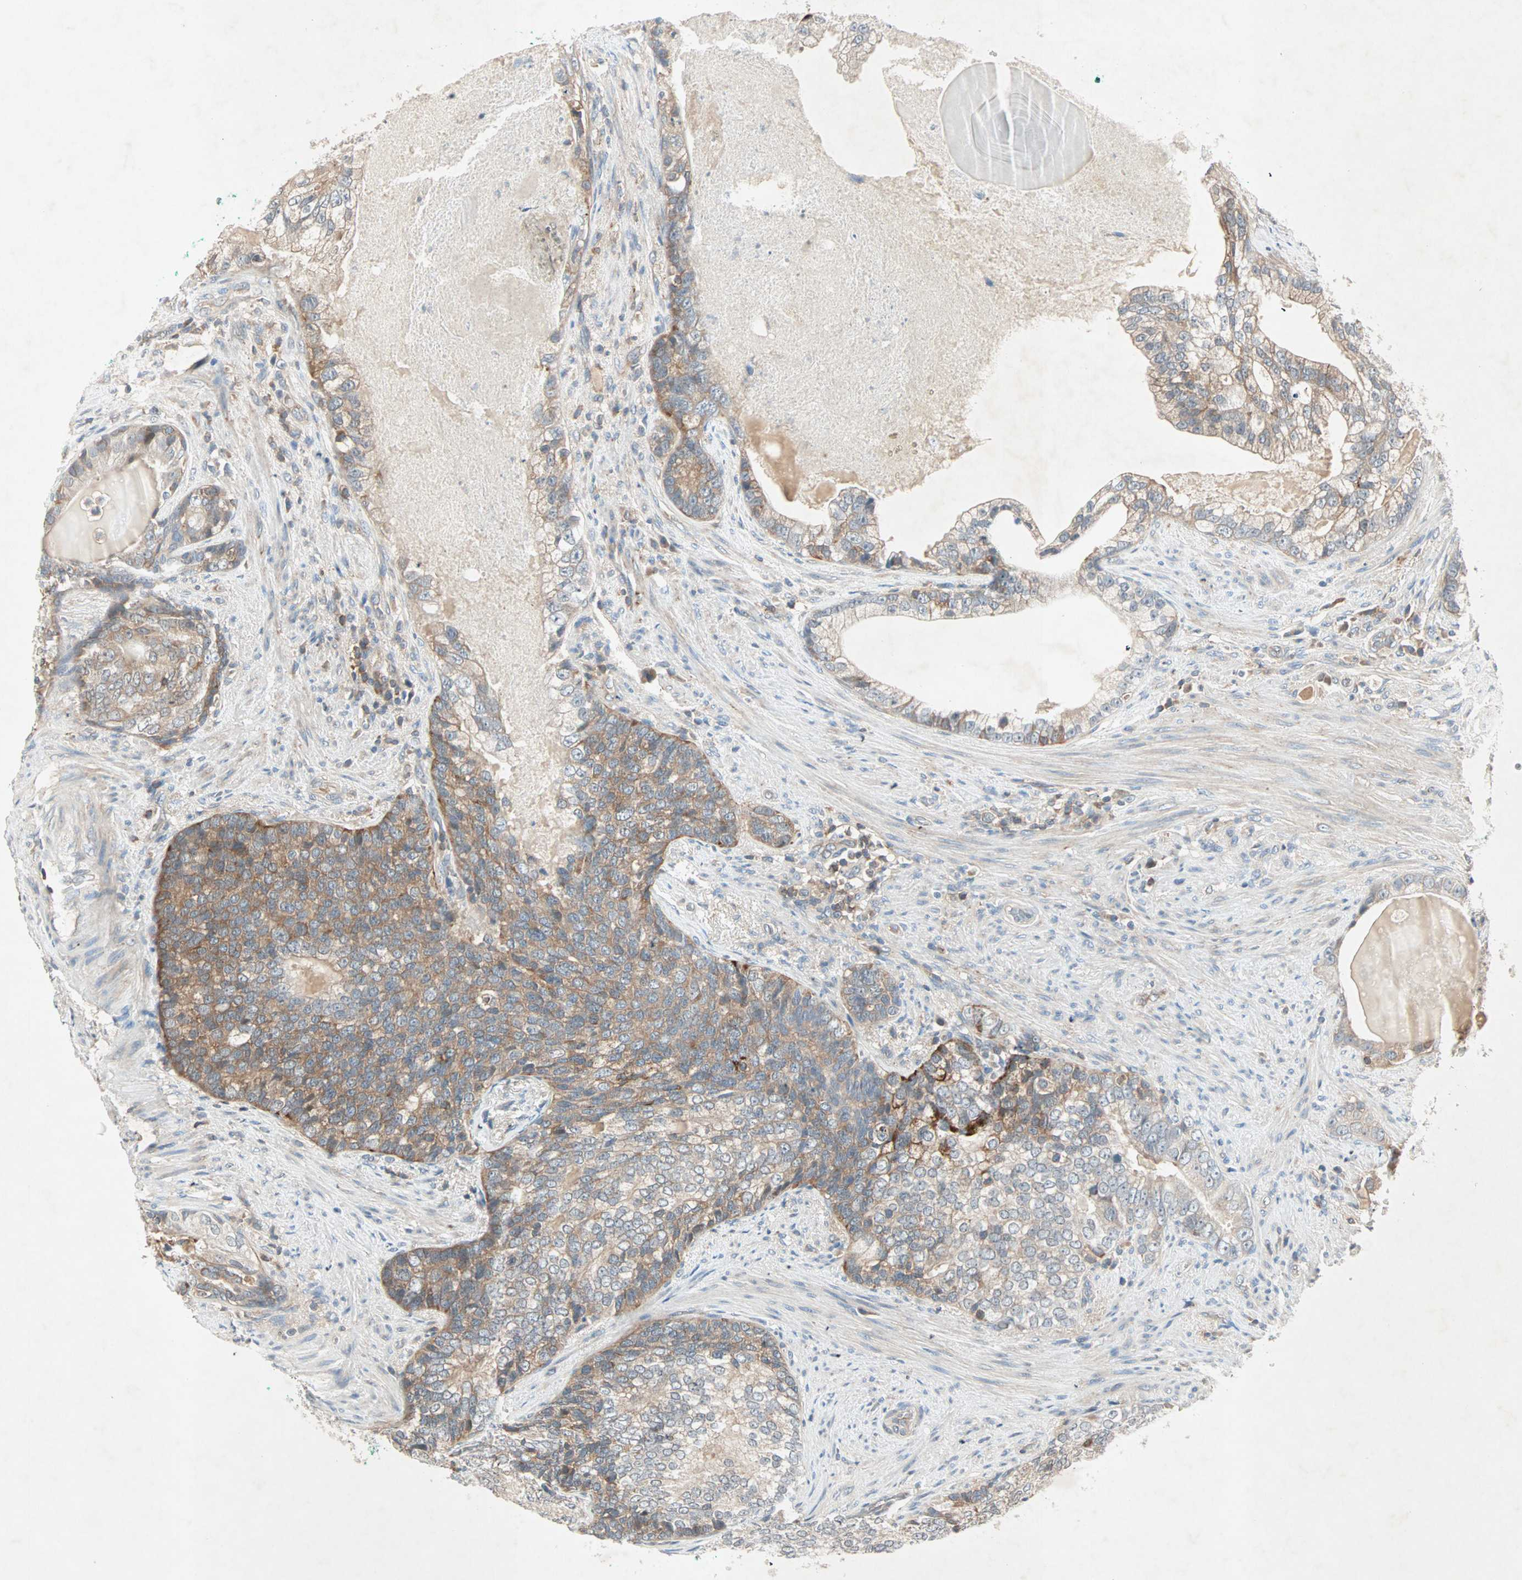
{"staining": {"intensity": "moderate", "quantity": ">75%", "location": "cytoplasmic/membranous"}, "tissue": "prostate cancer", "cell_type": "Tumor cells", "image_type": "cancer", "snomed": [{"axis": "morphology", "description": "Adenocarcinoma, High grade"}, {"axis": "topography", "description": "Prostate"}], "caption": "Prostate adenocarcinoma (high-grade) stained with IHC demonstrates moderate cytoplasmic/membranous staining in about >75% of tumor cells. The staining is performed using DAB (3,3'-diaminobenzidine) brown chromogen to label protein expression. The nuclei are counter-stained blue using hematoxylin.", "gene": "TEC", "patient": {"sex": "male", "age": 66}}